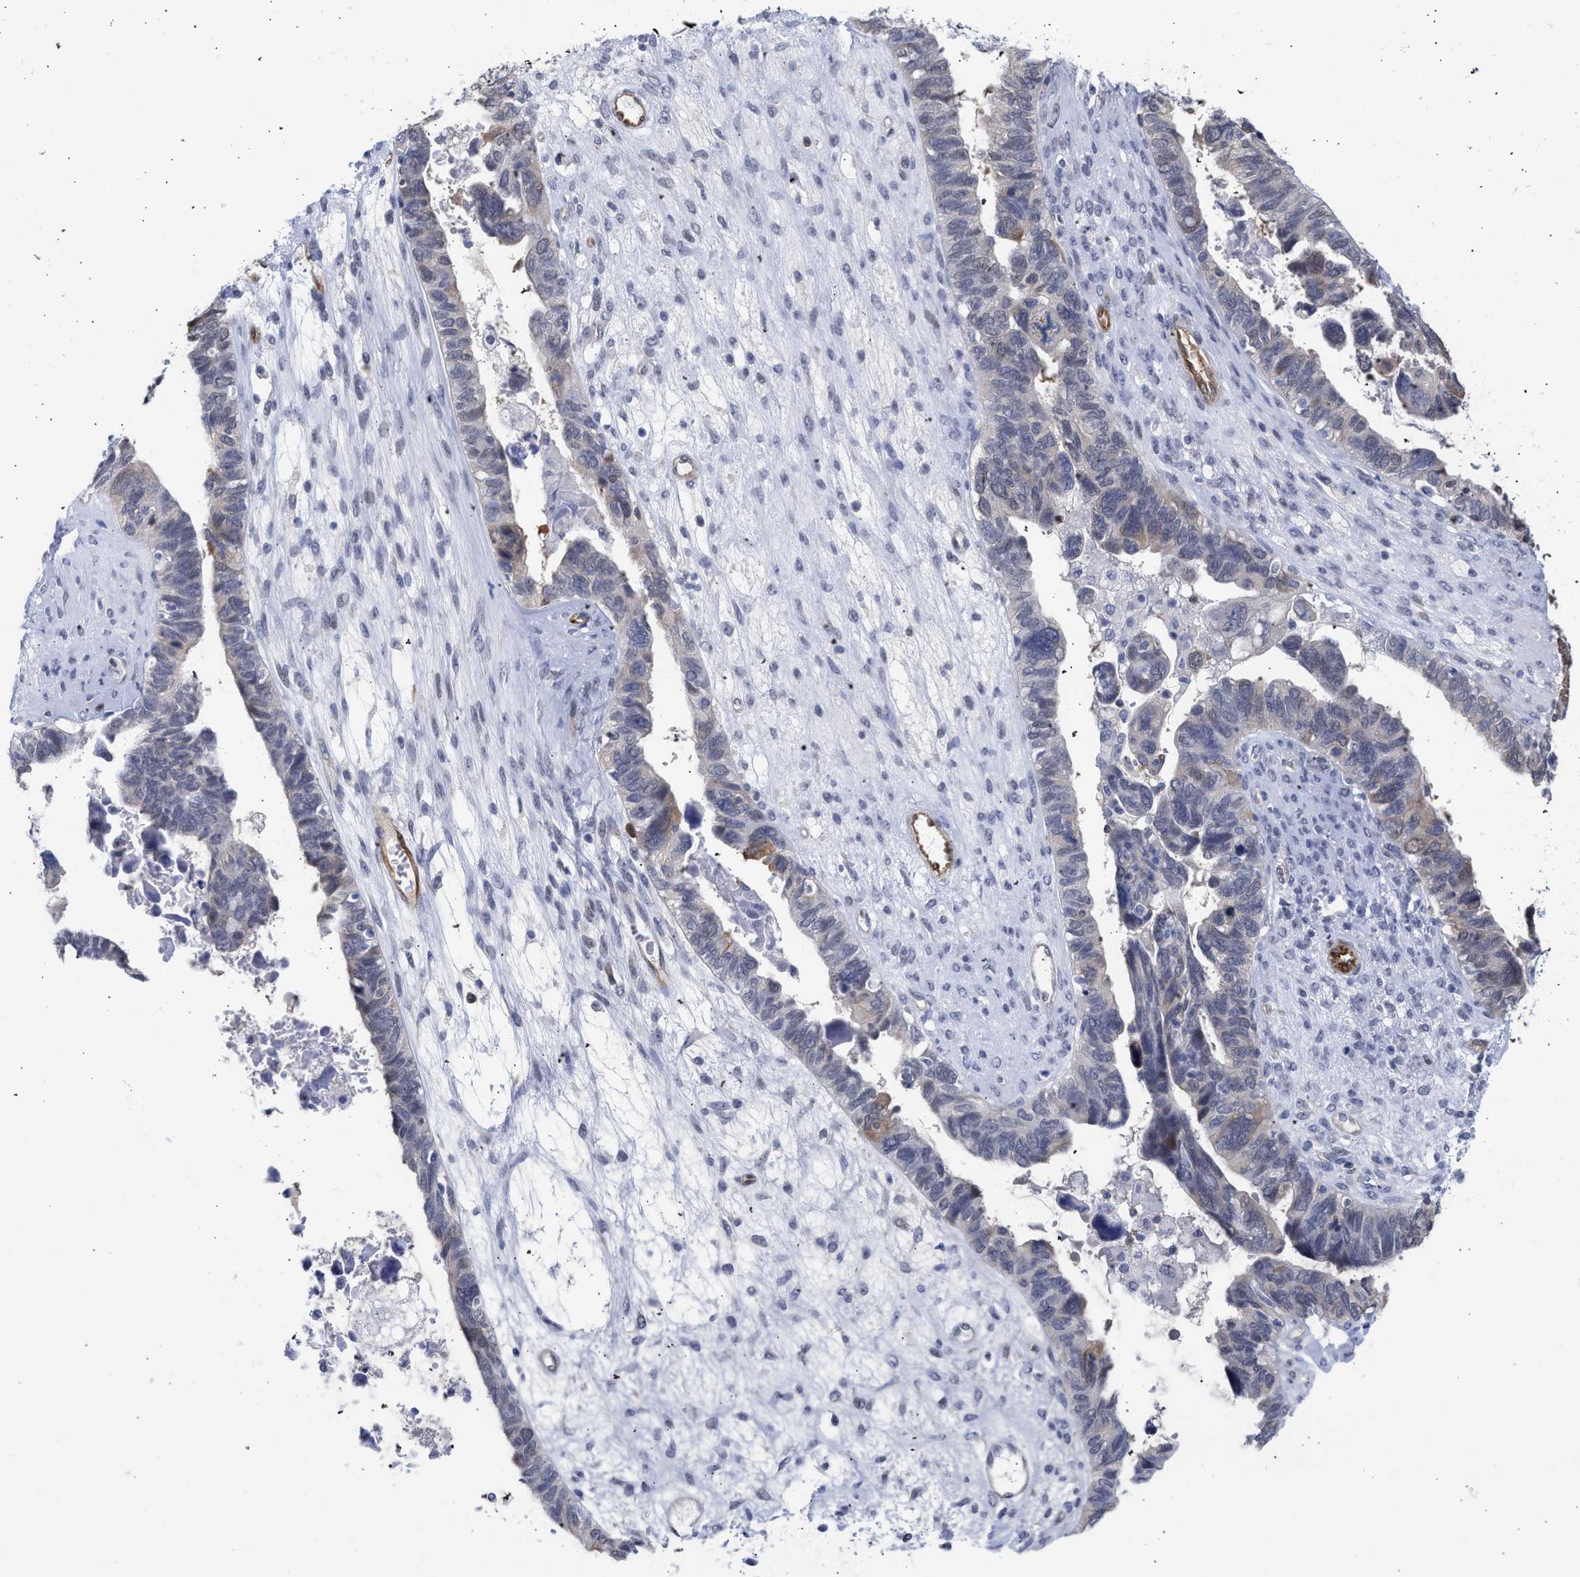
{"staining": {"intensity": "weak", "quantity": "<25%", "location": "cytoplasmic/membranous"}, "tissue": "ovarian cancer", "cell_type": "Tumor cells", "image_type": "cancer", "snomed": [{"axis": "morphology", "description": "Cystadenocarcinoma, serous, NOS"}, {"axis": "topography", "description": "Ovary"}], "caption": "The immunohistochemistry micrograph has no significant positivity in tumor cells of ovarian serous cystadenocarcinoma tissue.", "gene": "THRA", "patient": {"sex": "female", "age": 79}}